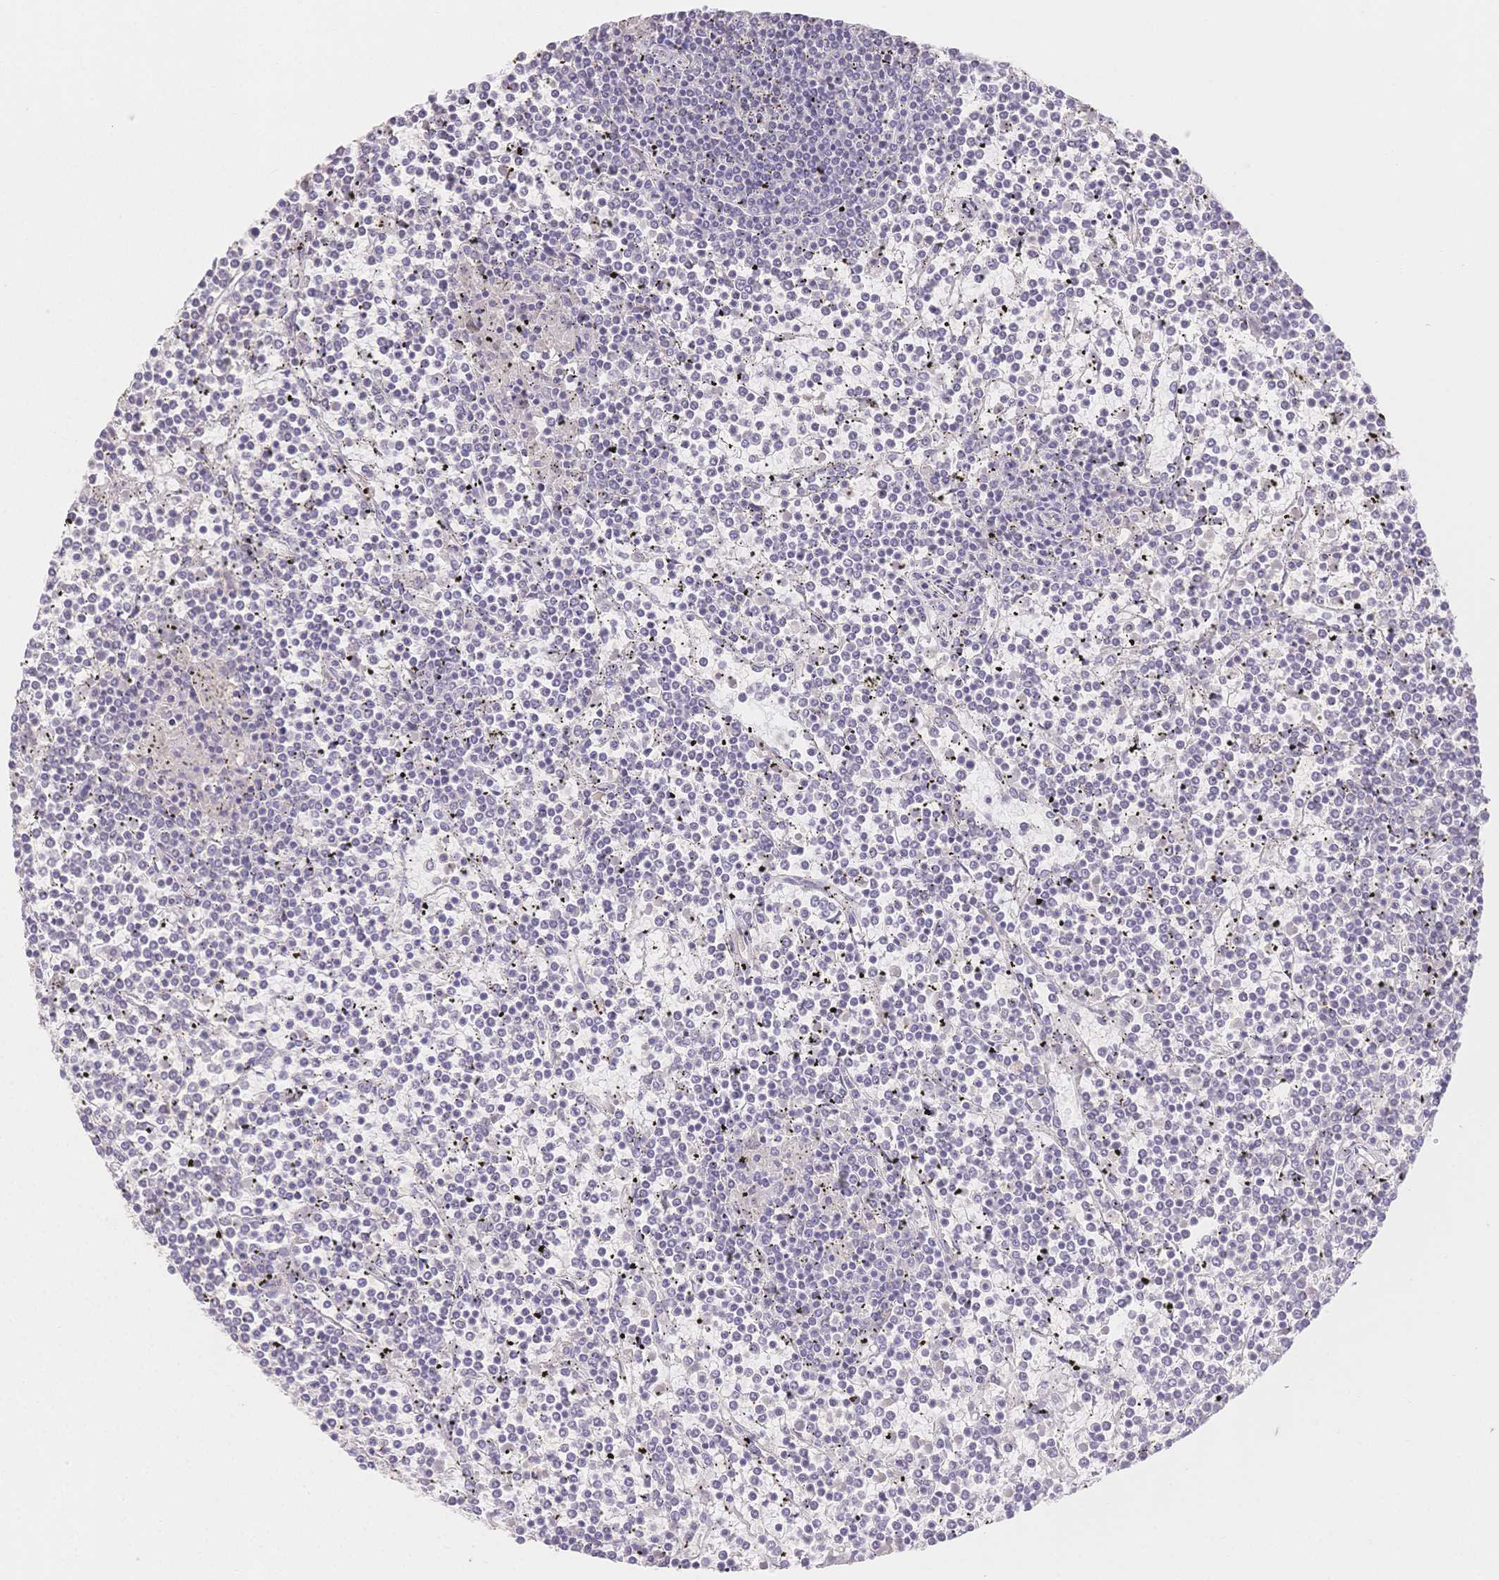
{"staining": {"intensity": "negative", "quantity": "none", "location": "none"}, "tissue": "lymphoma", "cell_type": "Tumor cells", "image_type": "cancer", "snomed": [{"axis": "morphology", "description": "Malignant lymphoma, non-Hodgkin's type, Low grade"}, {"axis": "topography", "description": "Spleen"}], "caption": "IHC histopathology image of neoplastic tissue: human lymphoma stained with DAB shows no significant protein positivity in tumor cells.", "gene": "SUV39H2", "patient": {"sex": "female", "age": 19}}